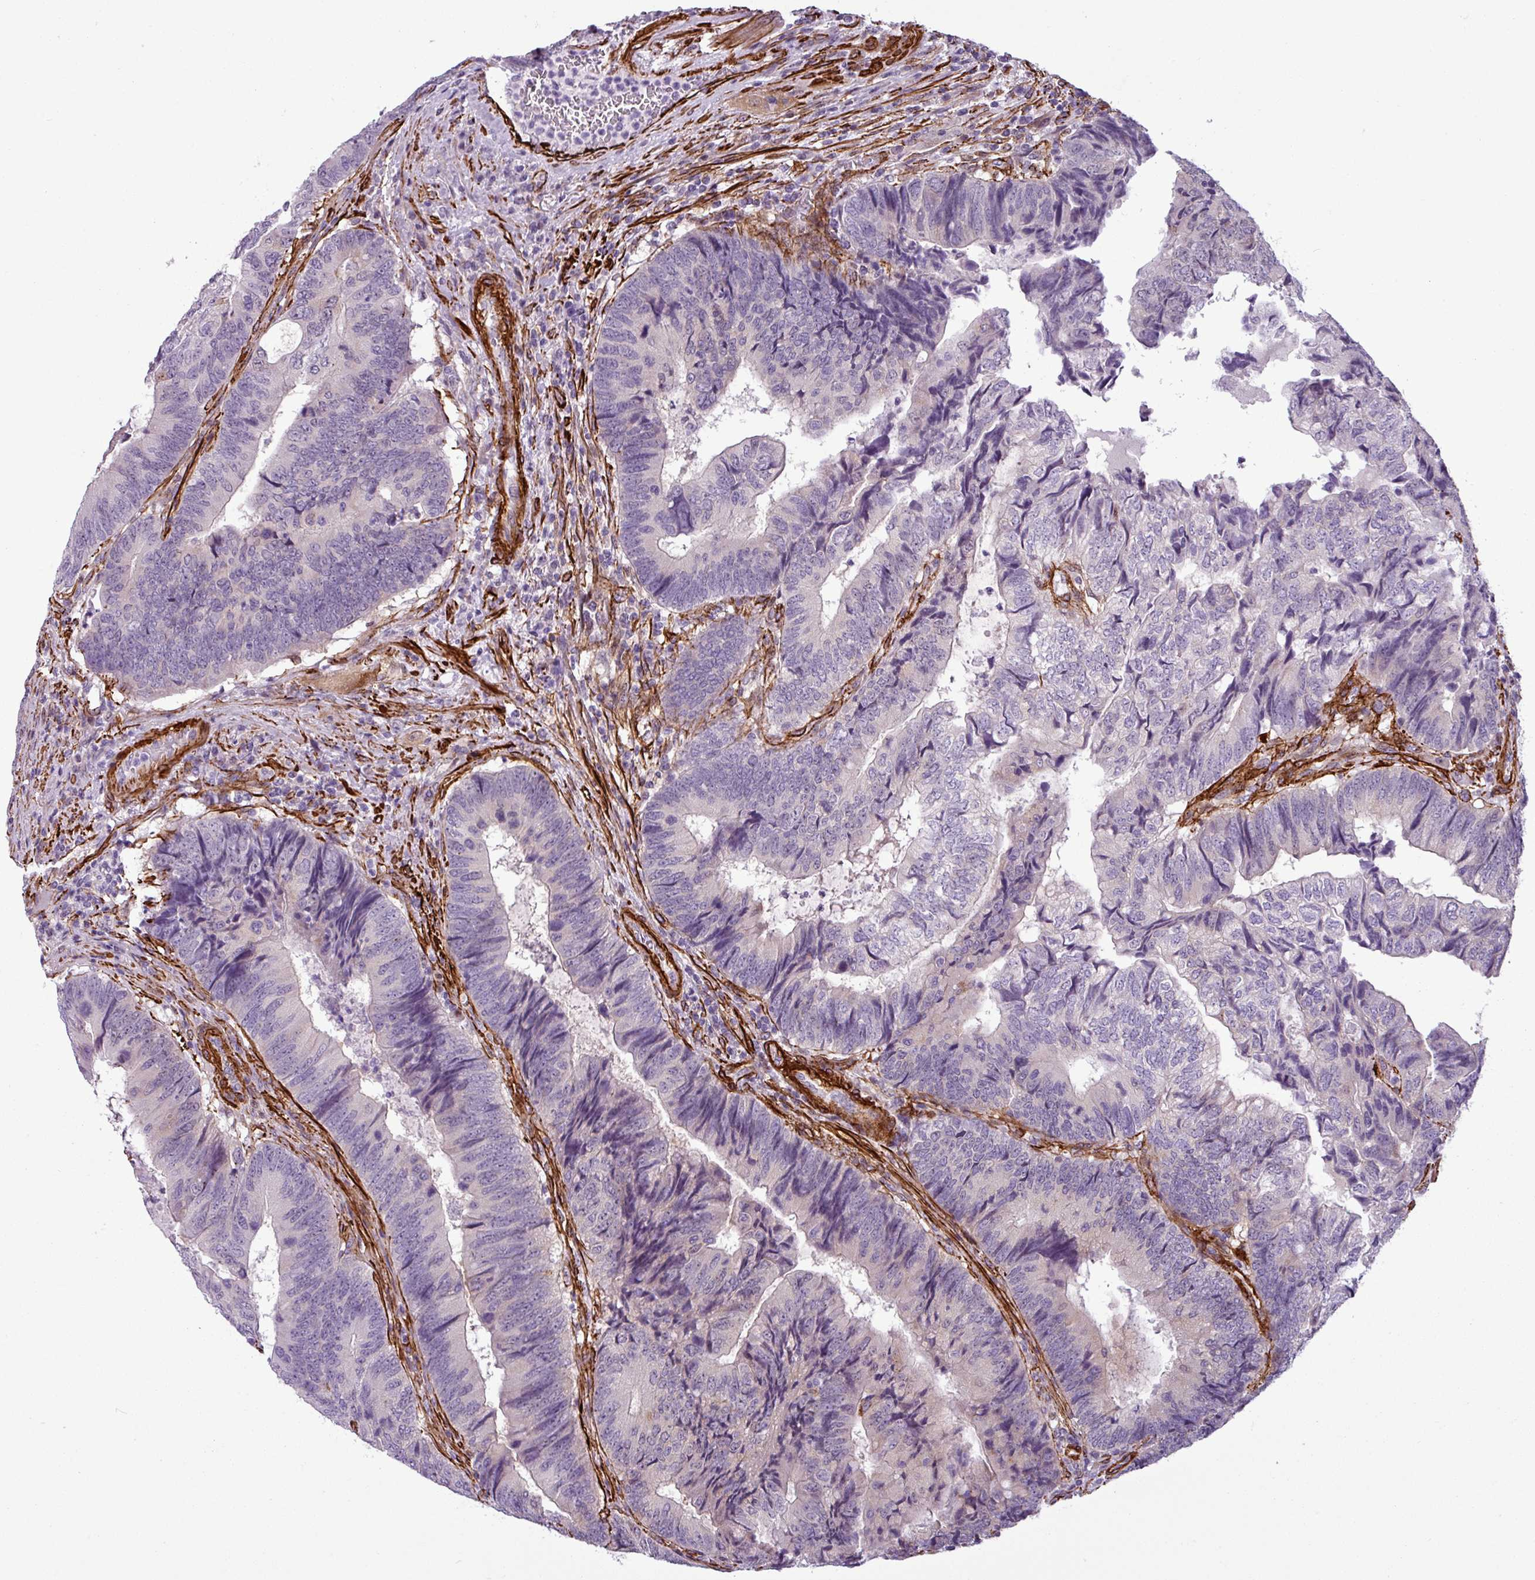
{"staining": {"intensity": "negative", "quantity": "none", "location": "none"}, "tissue": "colorectal cancer", "cell_type": "Tumor cells", "image_type": "cancer", "snomed": [{"axis": "morphology", "description": "Adenocarcinoma, NOS"}, {"axis": "topography", "description": "Colon"}], "caption": "Human colorectal adenocarcinoma stained for a protein using immunohistochemistry (IHC) shows no expression in tumor cells.", "gene": "ATP10A", "patient": {"sex": "female", "age": 67}}